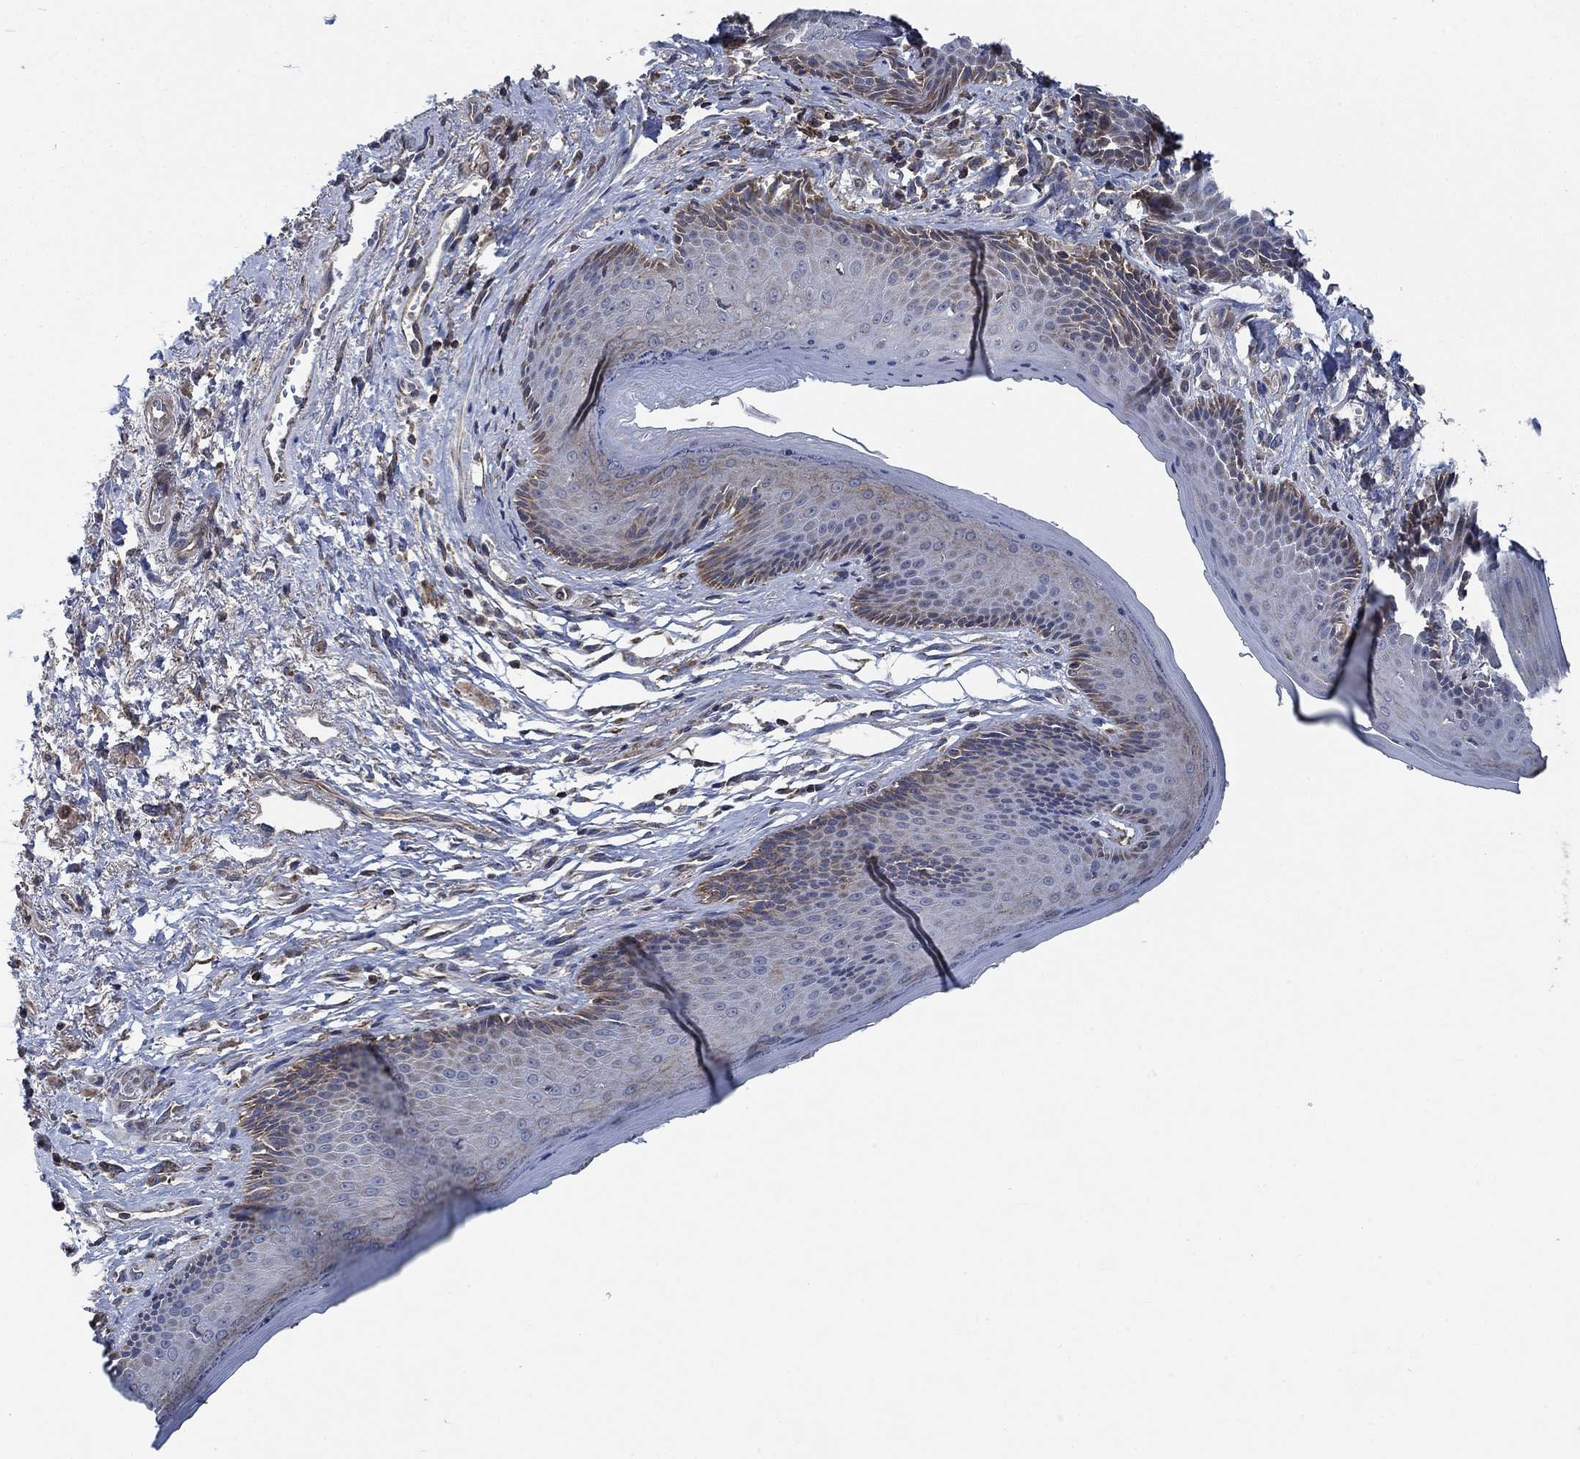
{"staining": {"intensity": "moderate", "quantity": "<25%", "location": "cytoplasmic/membranous"}, "tissue": "skin", "cell_type": "Epidermal cells", "image_type": "normal", "snomed": [{"axis": "morphology", "description": "Normal tissue, NOS"}, {"axis": "morphology", "description": "Adenocarcinoma, NOS"}, {"axis": "topography", "description": "Rectum"}, {"axis": "topography", "description": "Anal"}], "caption": "Protein expression by immunohistochemistry (IHC) demonstrates moderate cytoplasmic/membranous expression in approximately <25% of epidermal cells in benign skin. The staining was performed using DAB to visualize the protein expression in brown, while the nuclei were stained in blue with hematoxylin (Magnification: 20x).", "gene": "STXBP6", "patient": {"sex": "female", "age": 68}}